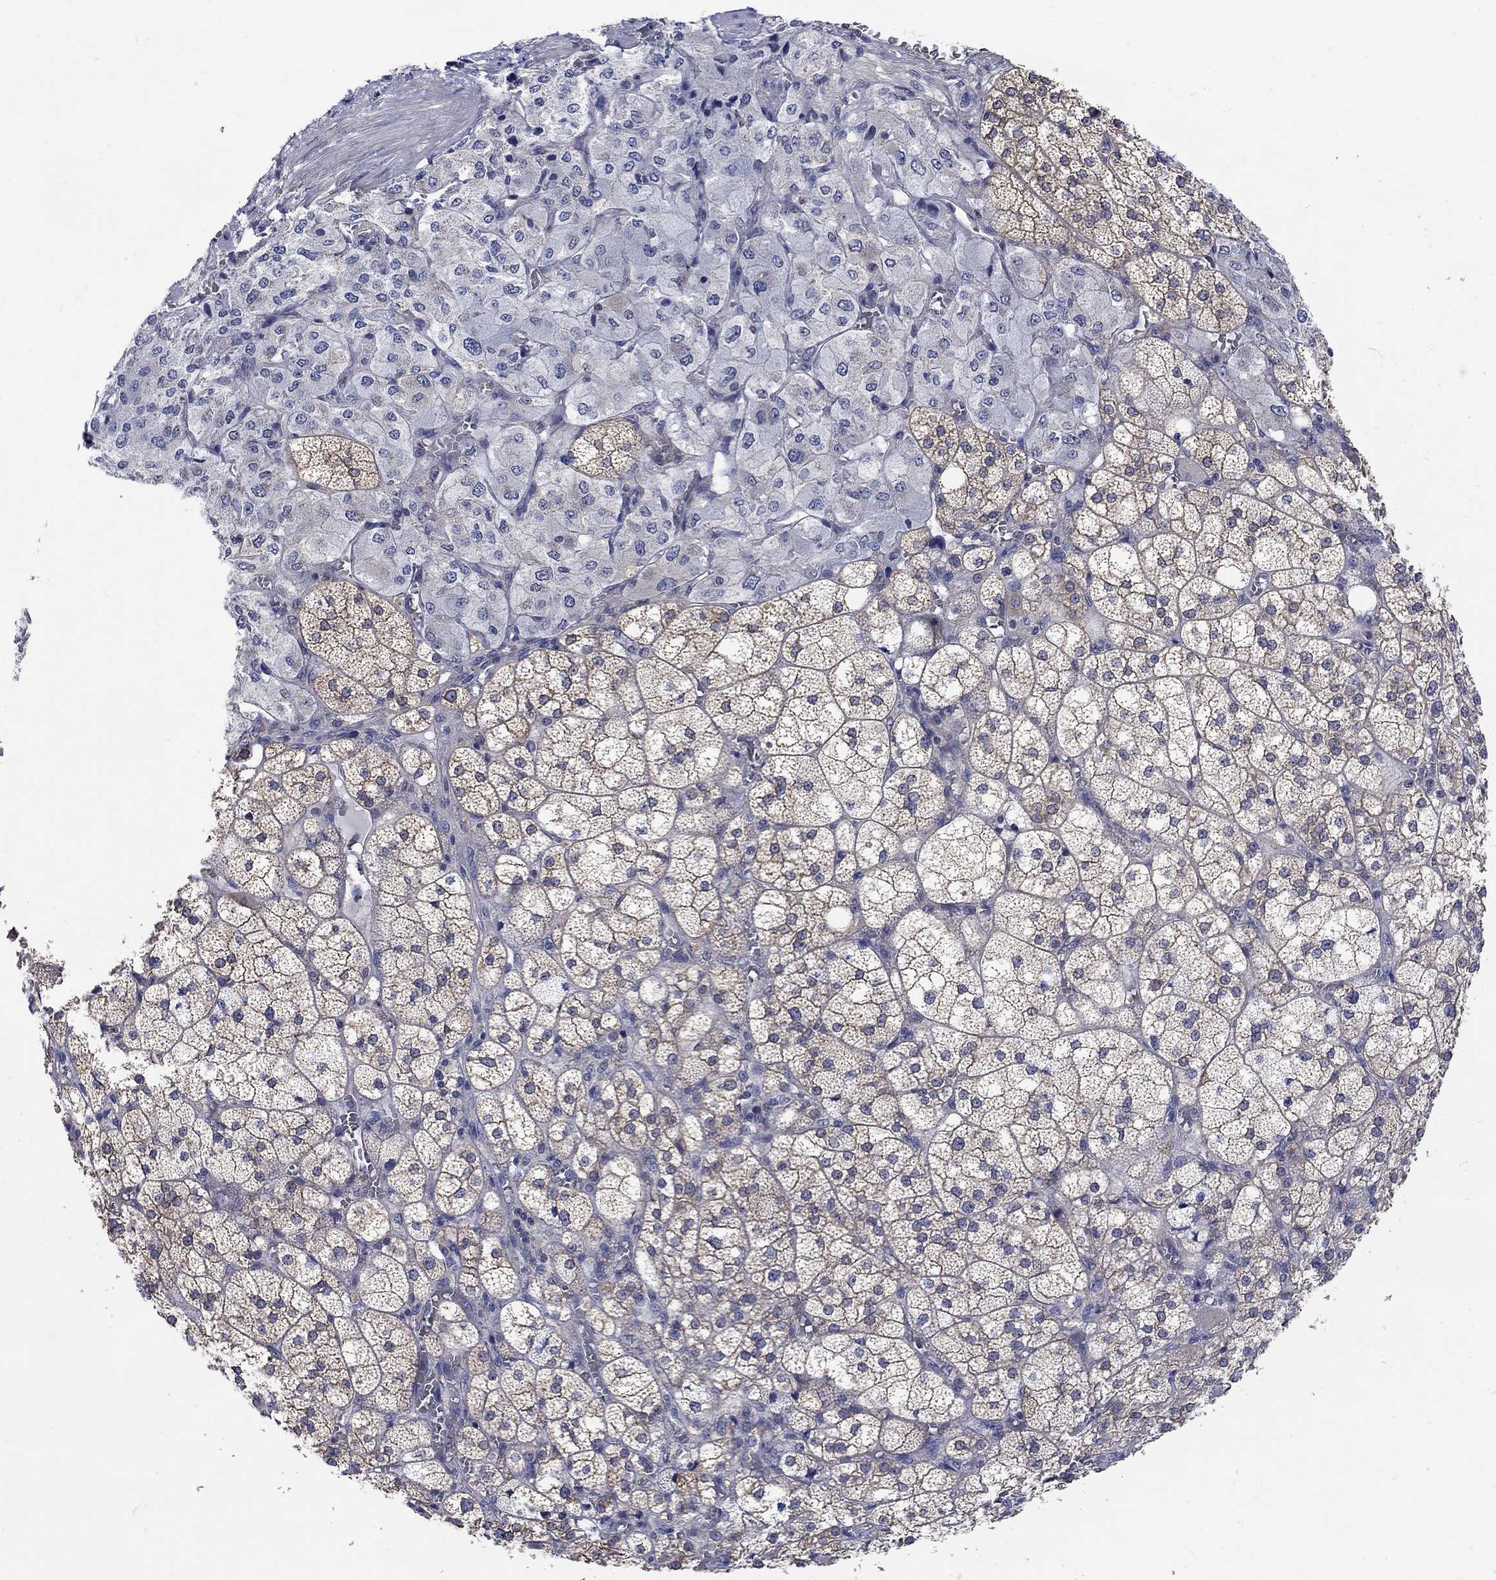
{"staining": {"intensity": "weak", "quantity": "25%-75%", "location": "cytoplasmic/membranous"}, "tissue": "adrenal gland", "cell_type": "Glandular cells", "image_type": "normal", "snomed": [{"axis": "morphology", "description": "Normal tissue, NOS"}, {"axis": "topography", "description": "Adrenal gland"}], "caption": "Benign adrenal gland exhibits weak cytoplasmic/membranous positivity in about 25%-75% of glandular cells, visualized by immunohistochemistry. (Brightfield microscopy of DAB IHC at high magnification).", "gene": "TEKT3", "patient": {"sex": "female", "age": 60}}